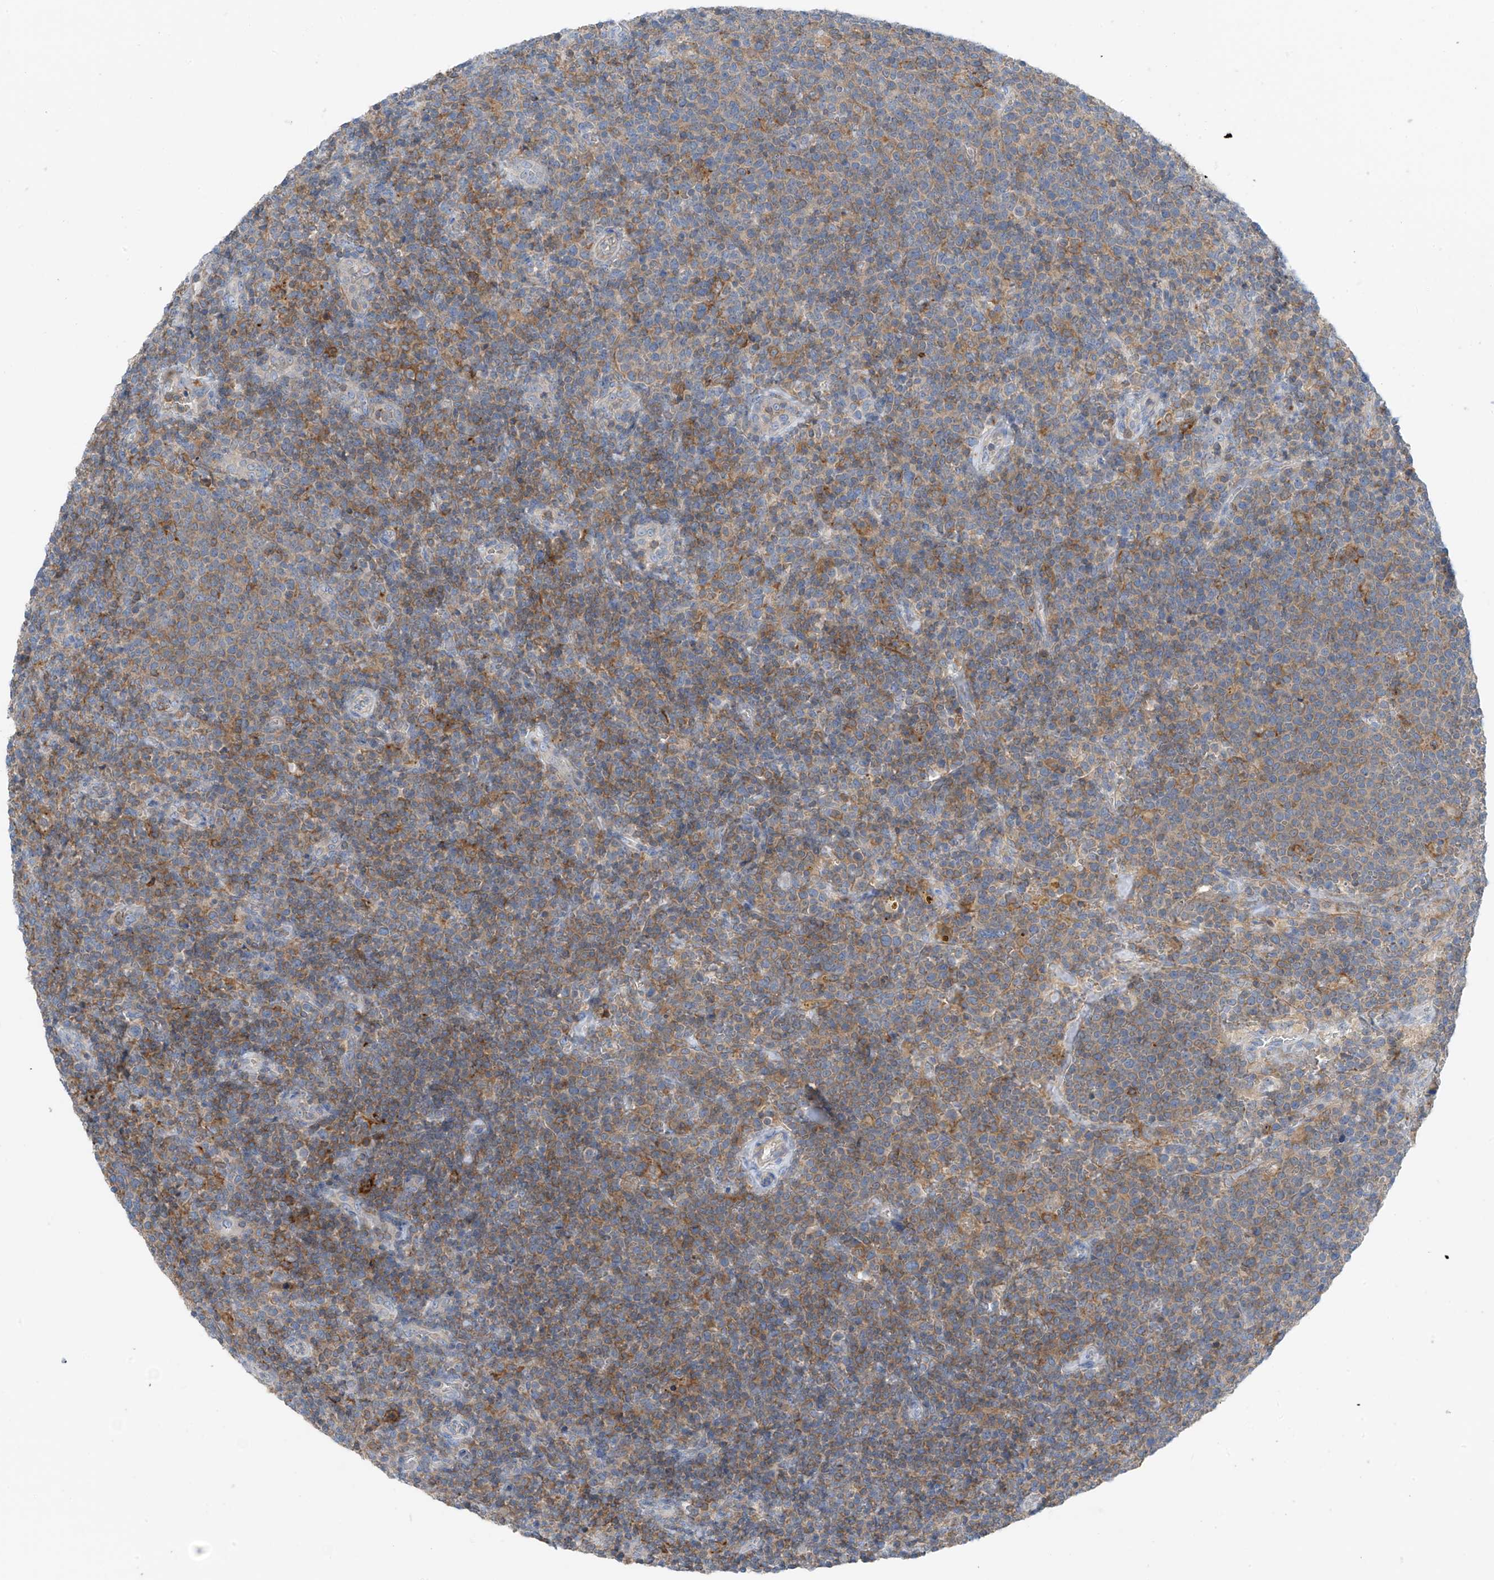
{"staining": {"intensity": "moderate", "quantity": "25%-75%", "location": "cytoplasmic/membranous"}, "tissue": "lymphoma", "cell_type": "Tumor cells", "image_type": "cancer", "snomed": [{"axis": "morphology", "description": "Malignant lymphoma, non-Hodgkin's type, High grade"}, {"axis": "topography", "description": "Lymph node"}], "caption": "Malignant lymphoma, non-Hodgkin's type (high-grade) stained with a brown dye displays moderate cytoplasmic/membranous positive staining in about 25%-75% of tumor cells.", "gene": "NALCN", "patient": {"sex": "male", "age": 61}}